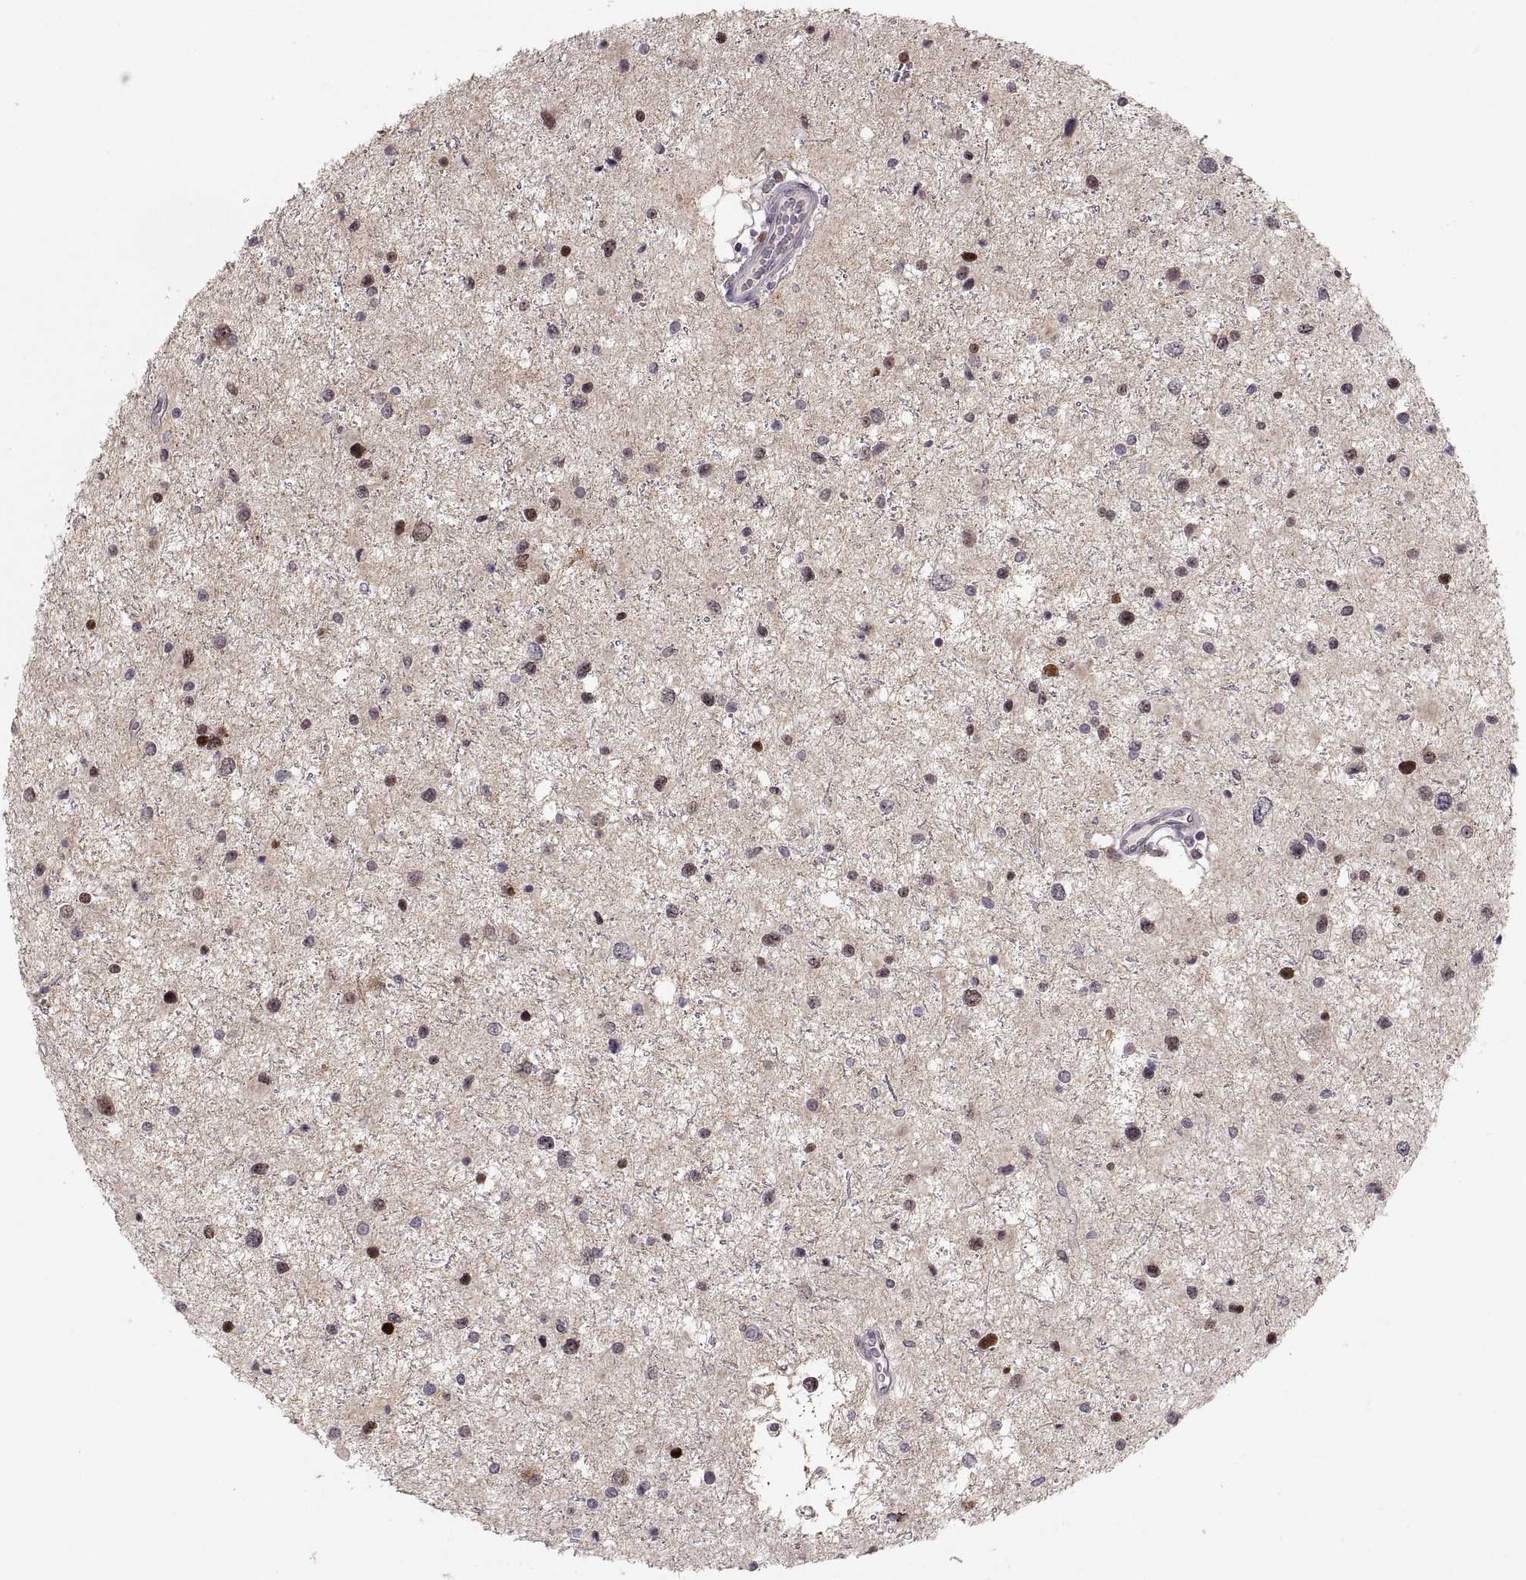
{"staining": {"intensity": "moderate", "quantity": "25%-75%", "location": "nuclear"}, "tissue": "glioma", "cell_type": "Tumor cells", "image_type": "cancer", "snomed": [{"axis": "morphology", "description": "Glioma, malignant, Low grade"}, {"axis": "topography", "description": "Brain"}], "caption": "An image of human malignant glioma (low-grade) stained for a protein reveals moderate nuclear brown staining in tumor cells.", "gene": "SNAI1", "patient": {"sex": "female", "age": 32}}